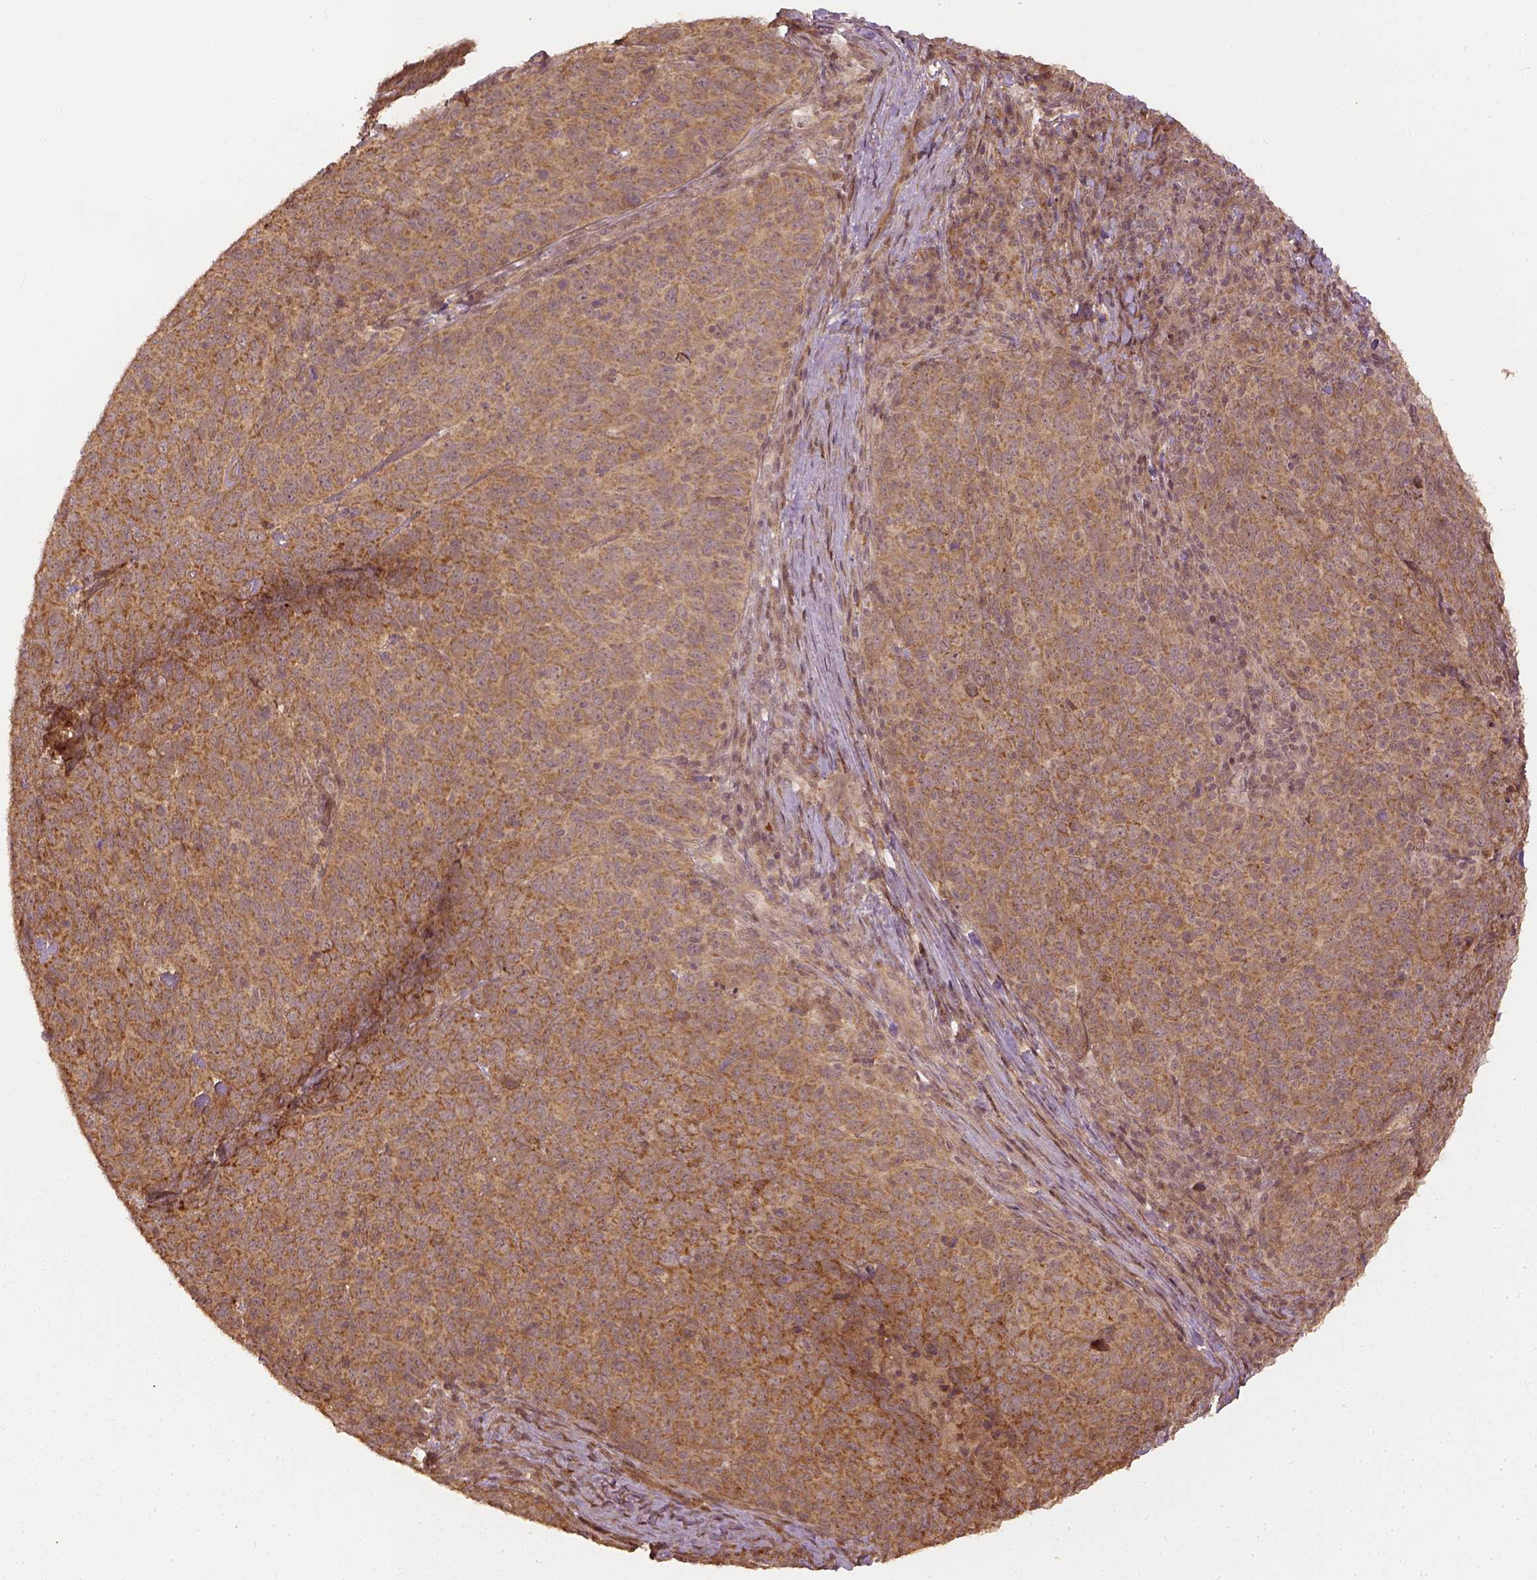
{"staining": {"intensity": "moderate", "quantity": ">75%", "location": "cytoplasmic/membranous"}, "tissue": "skin cancer", "cell_type": "Tumor cells", "image_type": "cancer", "snomed": [{"axis": "morphology", "description": "Squamous cell carcinoma, NOS"}, {"axis": "topography", "description": "Skin"}, {"axis": "topography", "description": "Anal"}], "caption": "Immunohistochemical staining of human skin cancer (squamous cell carcinoma) reveals medium levels of moderate cytoplasmic/membranous expression in about >75% of tumor cells. The staining was performed using DAB (3,3'-diaminobenzidine), with brown indicating positive protein expression. Nuclei are stained blue with hematoxylin.", "gene": "VEGFA", "patient": {"sex": "female", "age": 51}}